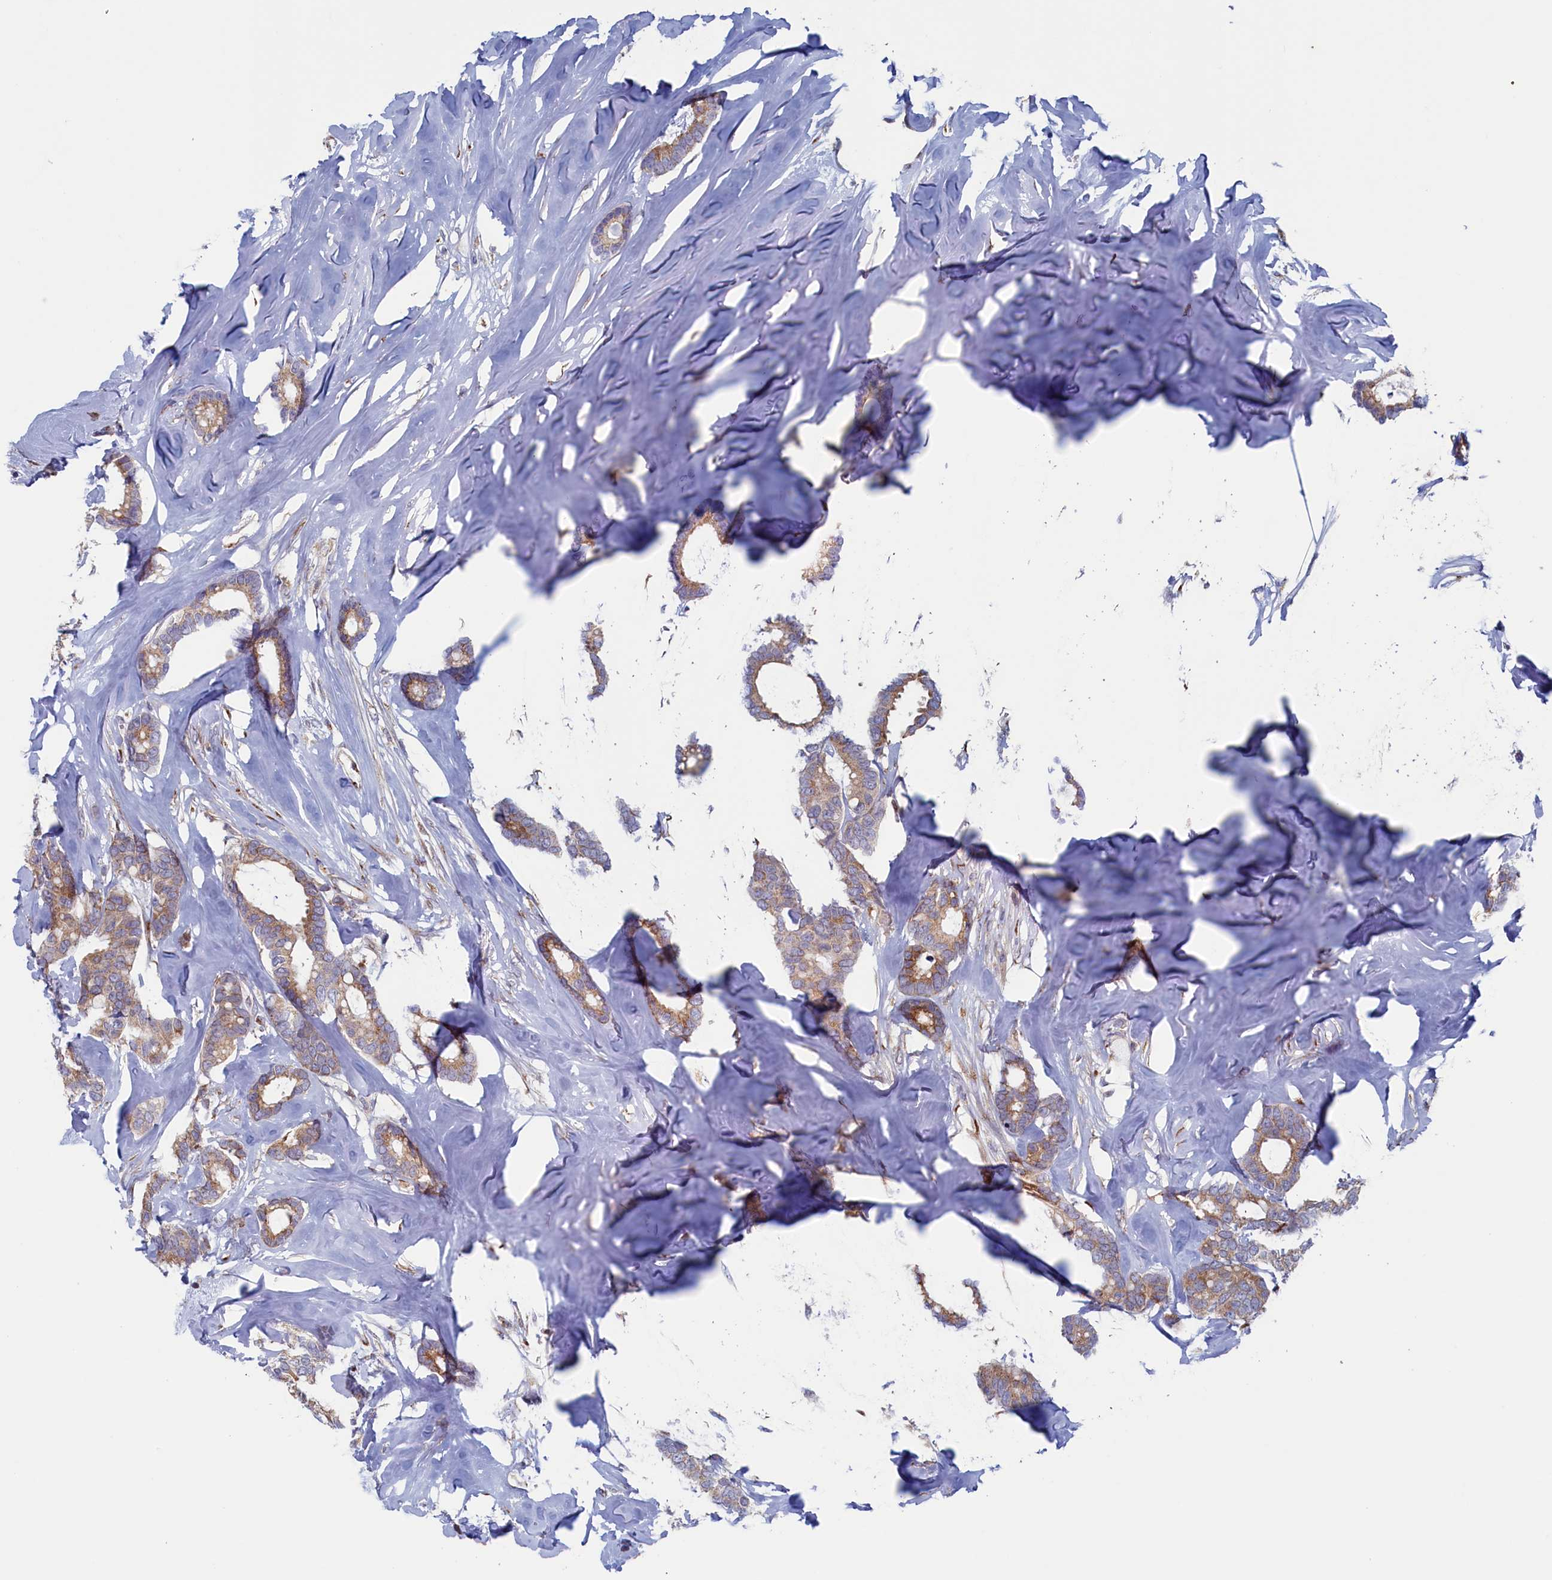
{"staining": {"intensity": "moderate", "quantity": ">75%", "location": "cytoplasmic/membranous"}, "tissue": "breast cancer", "cell_type": "Tumor cells", "image_type": "cancer", "snomed": [{"axis": "morphology", "description": "Duct carcinoma"}, {"axis": "topography", "description": "Breast"}], "caption": "Breast intraductal carcinoma tissue displays moderate cytoplasmic/membranous expression in about >75% of tumor cells The staining was performed using DAB (3,3'-diaminobenzidine), with brown indicating positive protein expression. Nuclei are stained blue with hematoxylin.", "gene": "MTFMT", "patient": {"sex": "female", "age": 87}}